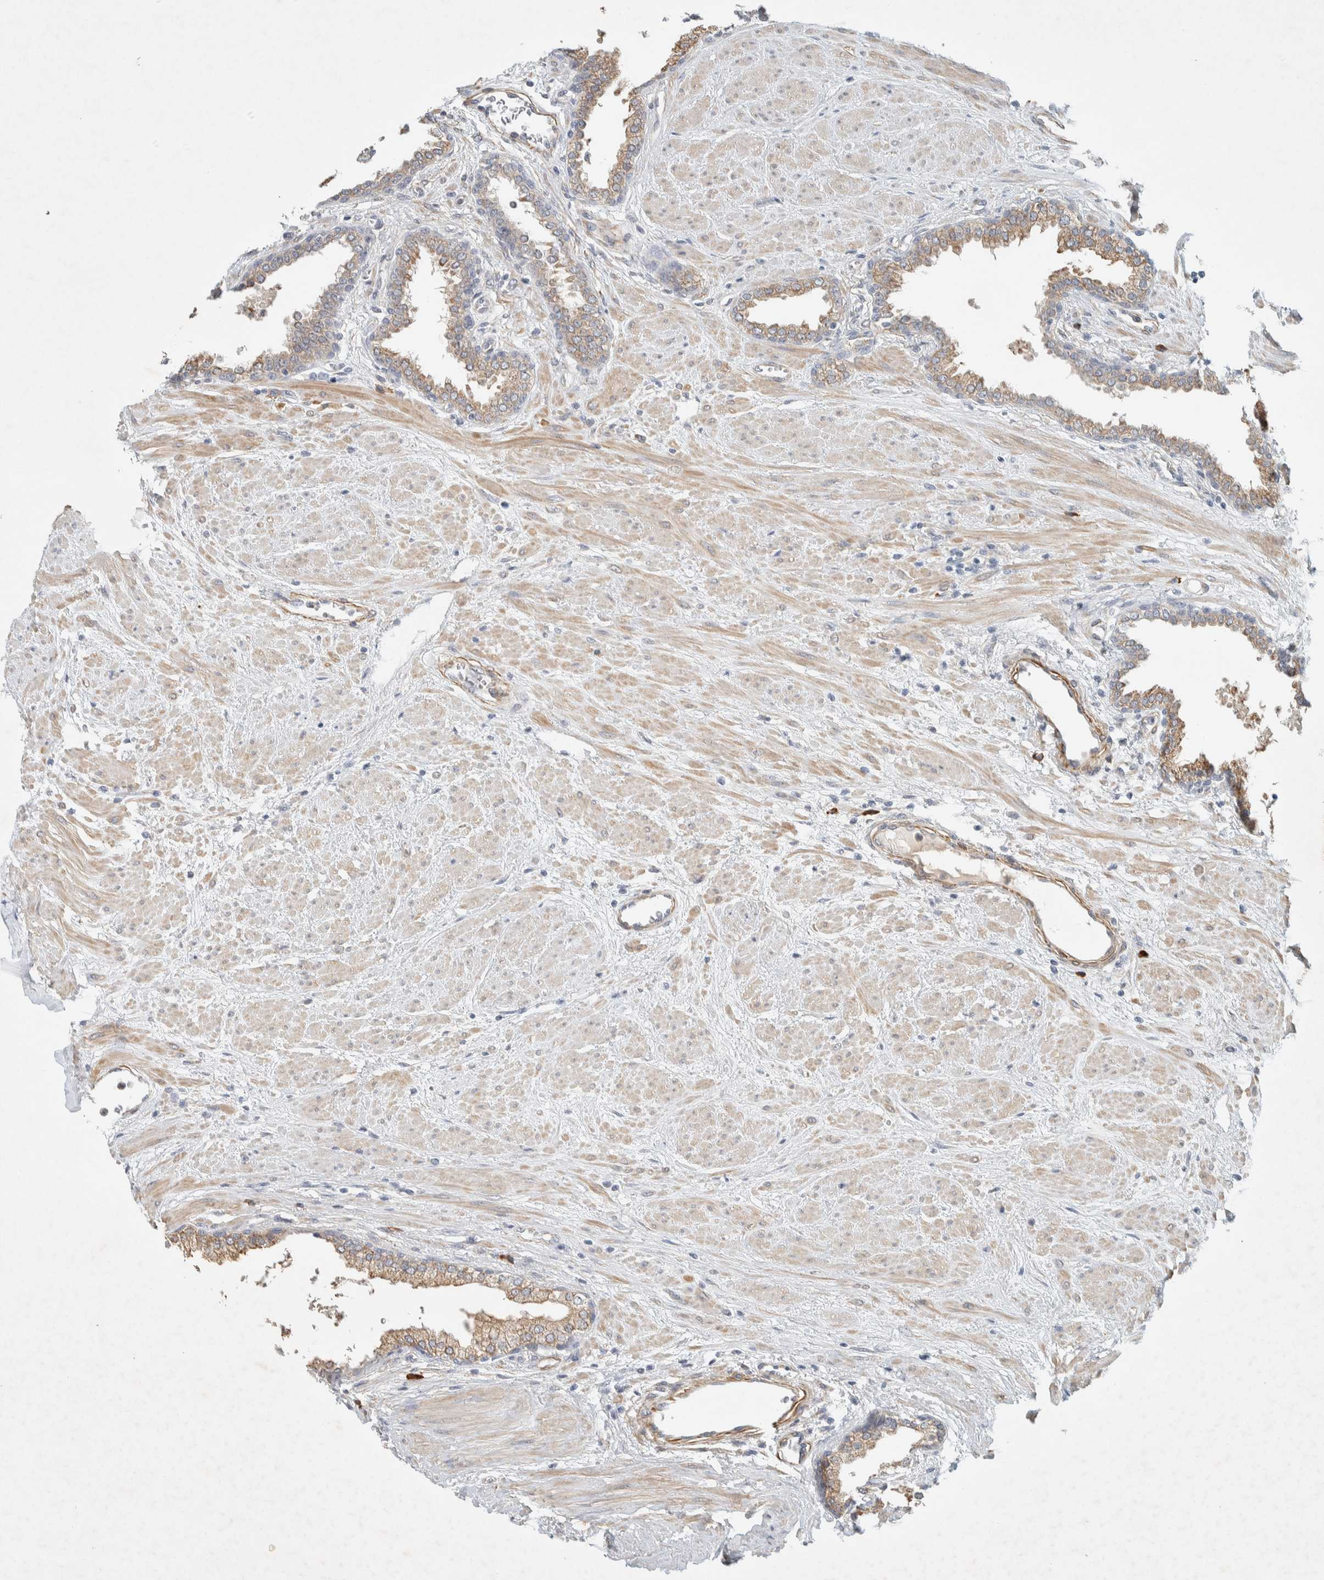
{"staining": {"intensity": "weak", "quantity": ">75%", "location": "cytoplasmic/membranous"}, "tissue": "prostate", "cell_type": "Glandular cells", "image_type": "normal", "snomed": [{"axis": "morphology", "description": "Normal tissue, NOS"}, {"axis": "topography", "description": "Prostate"}], "caption": "Human prostate stained with a protein marker displays weak staining in glandular cells.", "gene": "KLHL40", "patient": {"sex": "male", "age": 51}}